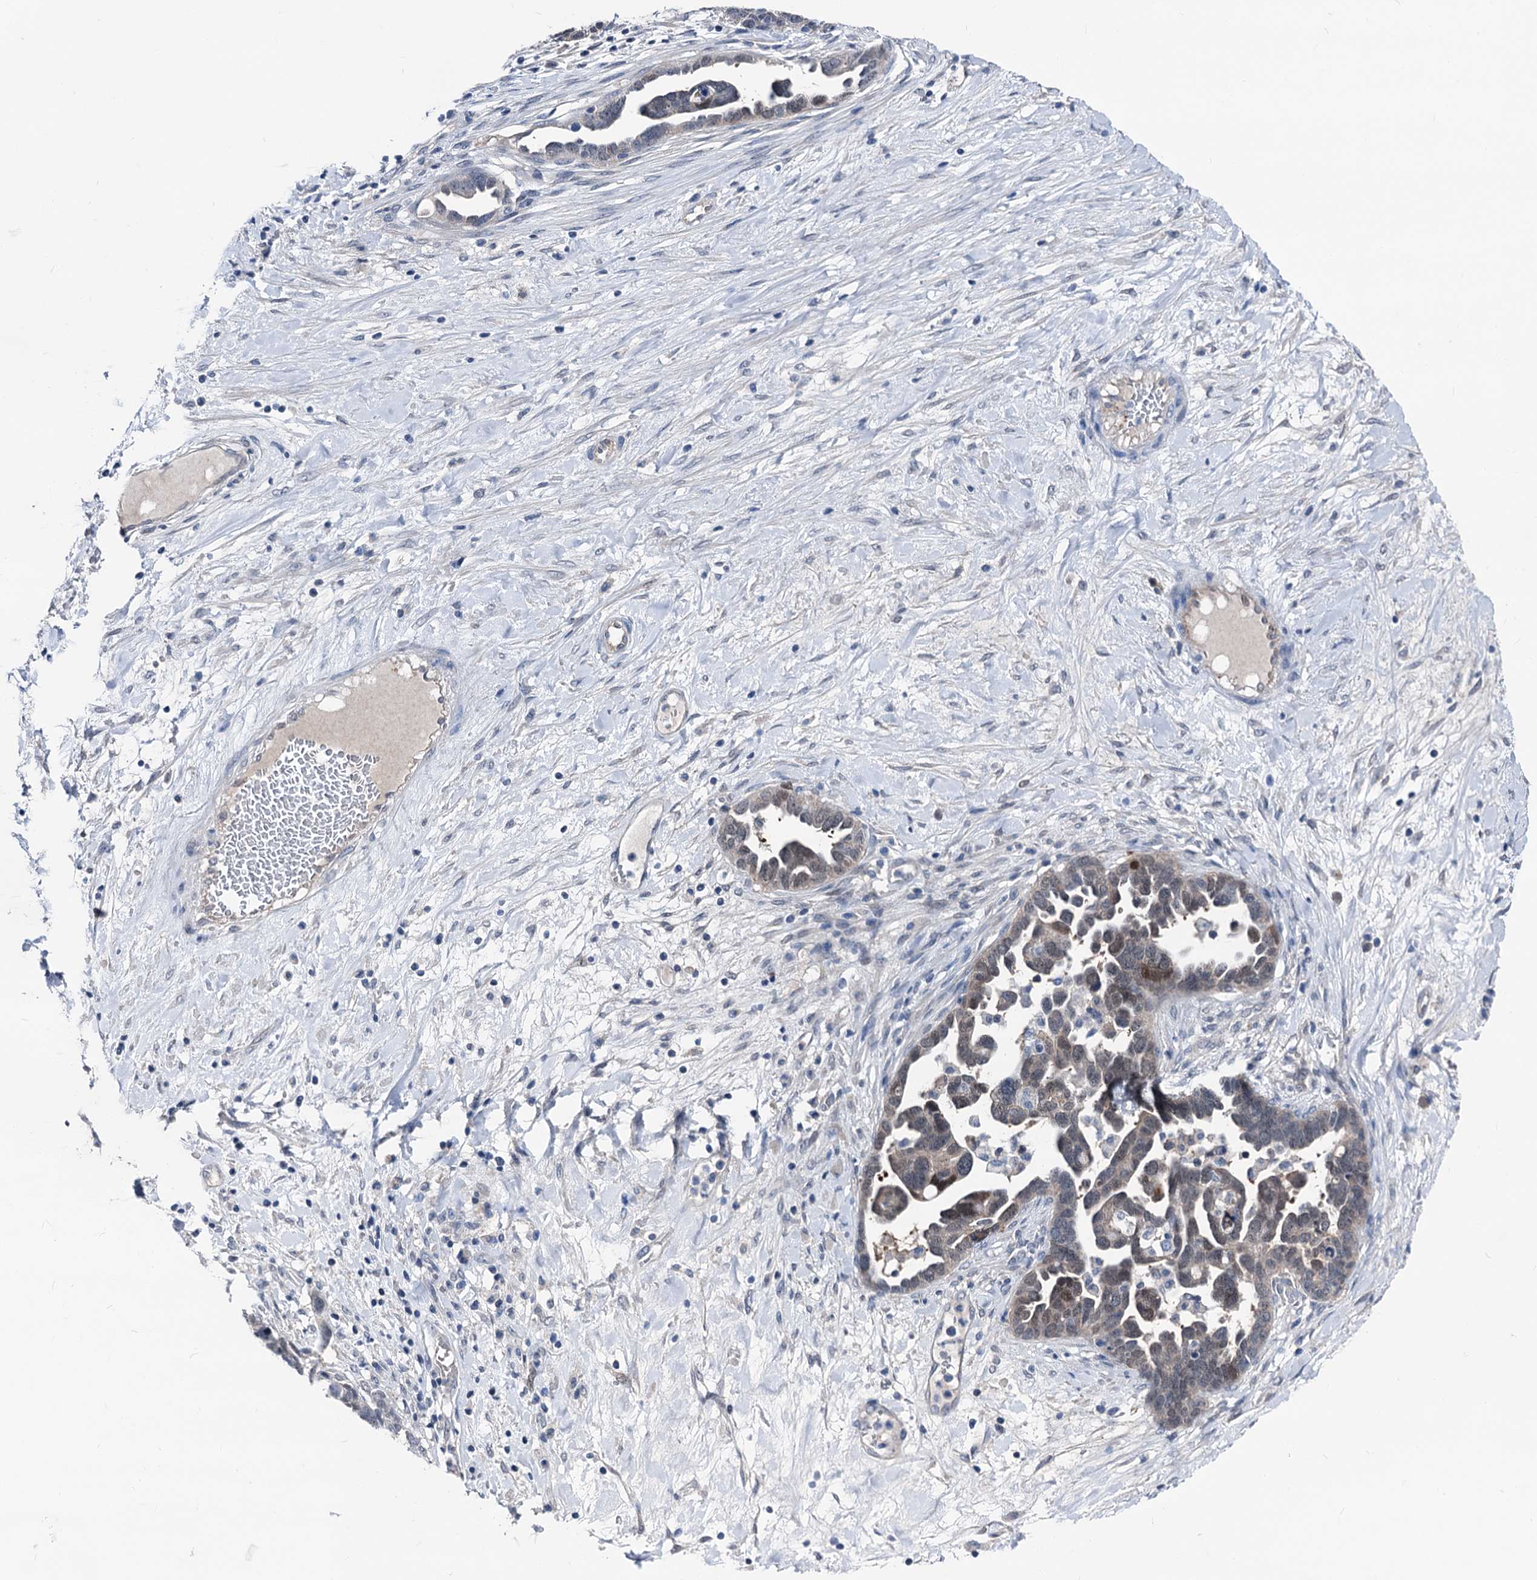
{"staining": {"intensity": "weak", "quantity": "<25%", "location": "cytoplasmic/membranous,nuclear"}, "tissue": "ovarian cancer", "cell_type": "Tumor cells", "image_type": "cancer", "snomed": [{"axis": "morphology", "description": "Cystadenocarcinoma, serous, NOS"}, {"axis": "topography", "description": "Ovary"}], "caption": "Immunohistochemical staining of human ovarian cancer (serous cystadenocarcinoma) shows no significant positivity in tumor cells.", "gene": "GLO1", "patient": {"sex": "female", "age": 54}}